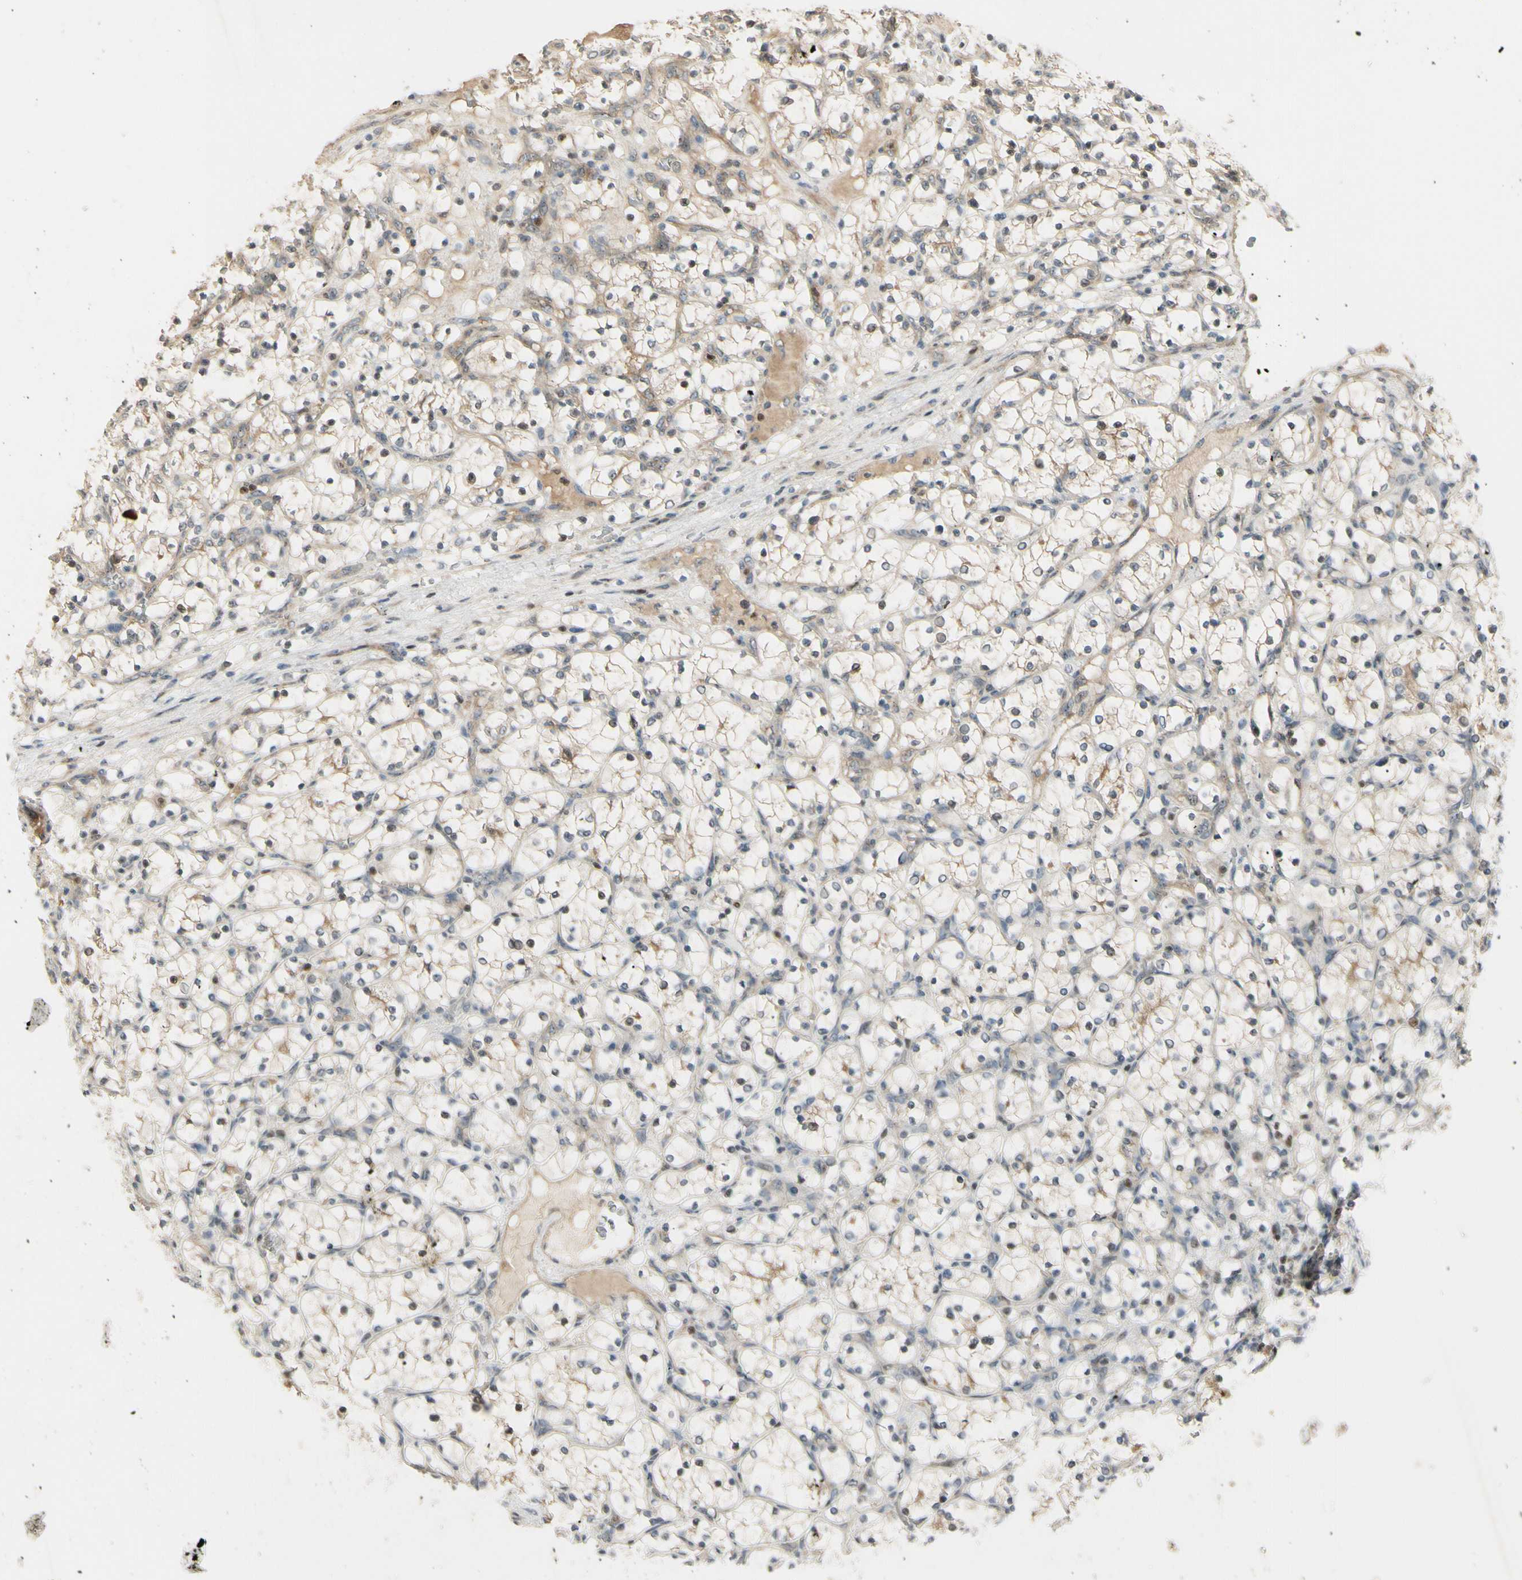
{"staining": {"intensity": "weak", "quantity": ">75%", "location": "cytoplasmic/membranous"}, "tissue": "renal cancer", "cell_type": "Tumor cells", "image_type": "cancer", "snomed": [{"axis": "morphology", "description": "Adenocarcinoma, NOS"}, {"axis": "topography", "description": "Kidney"}], "caption": "Tumor cells exhibit weak cytoplasmic/membranous staining in approximately >75% of cells in renal cancer.", "gene": "NFYA", "patient": {"sex": "female", "age": 69}}